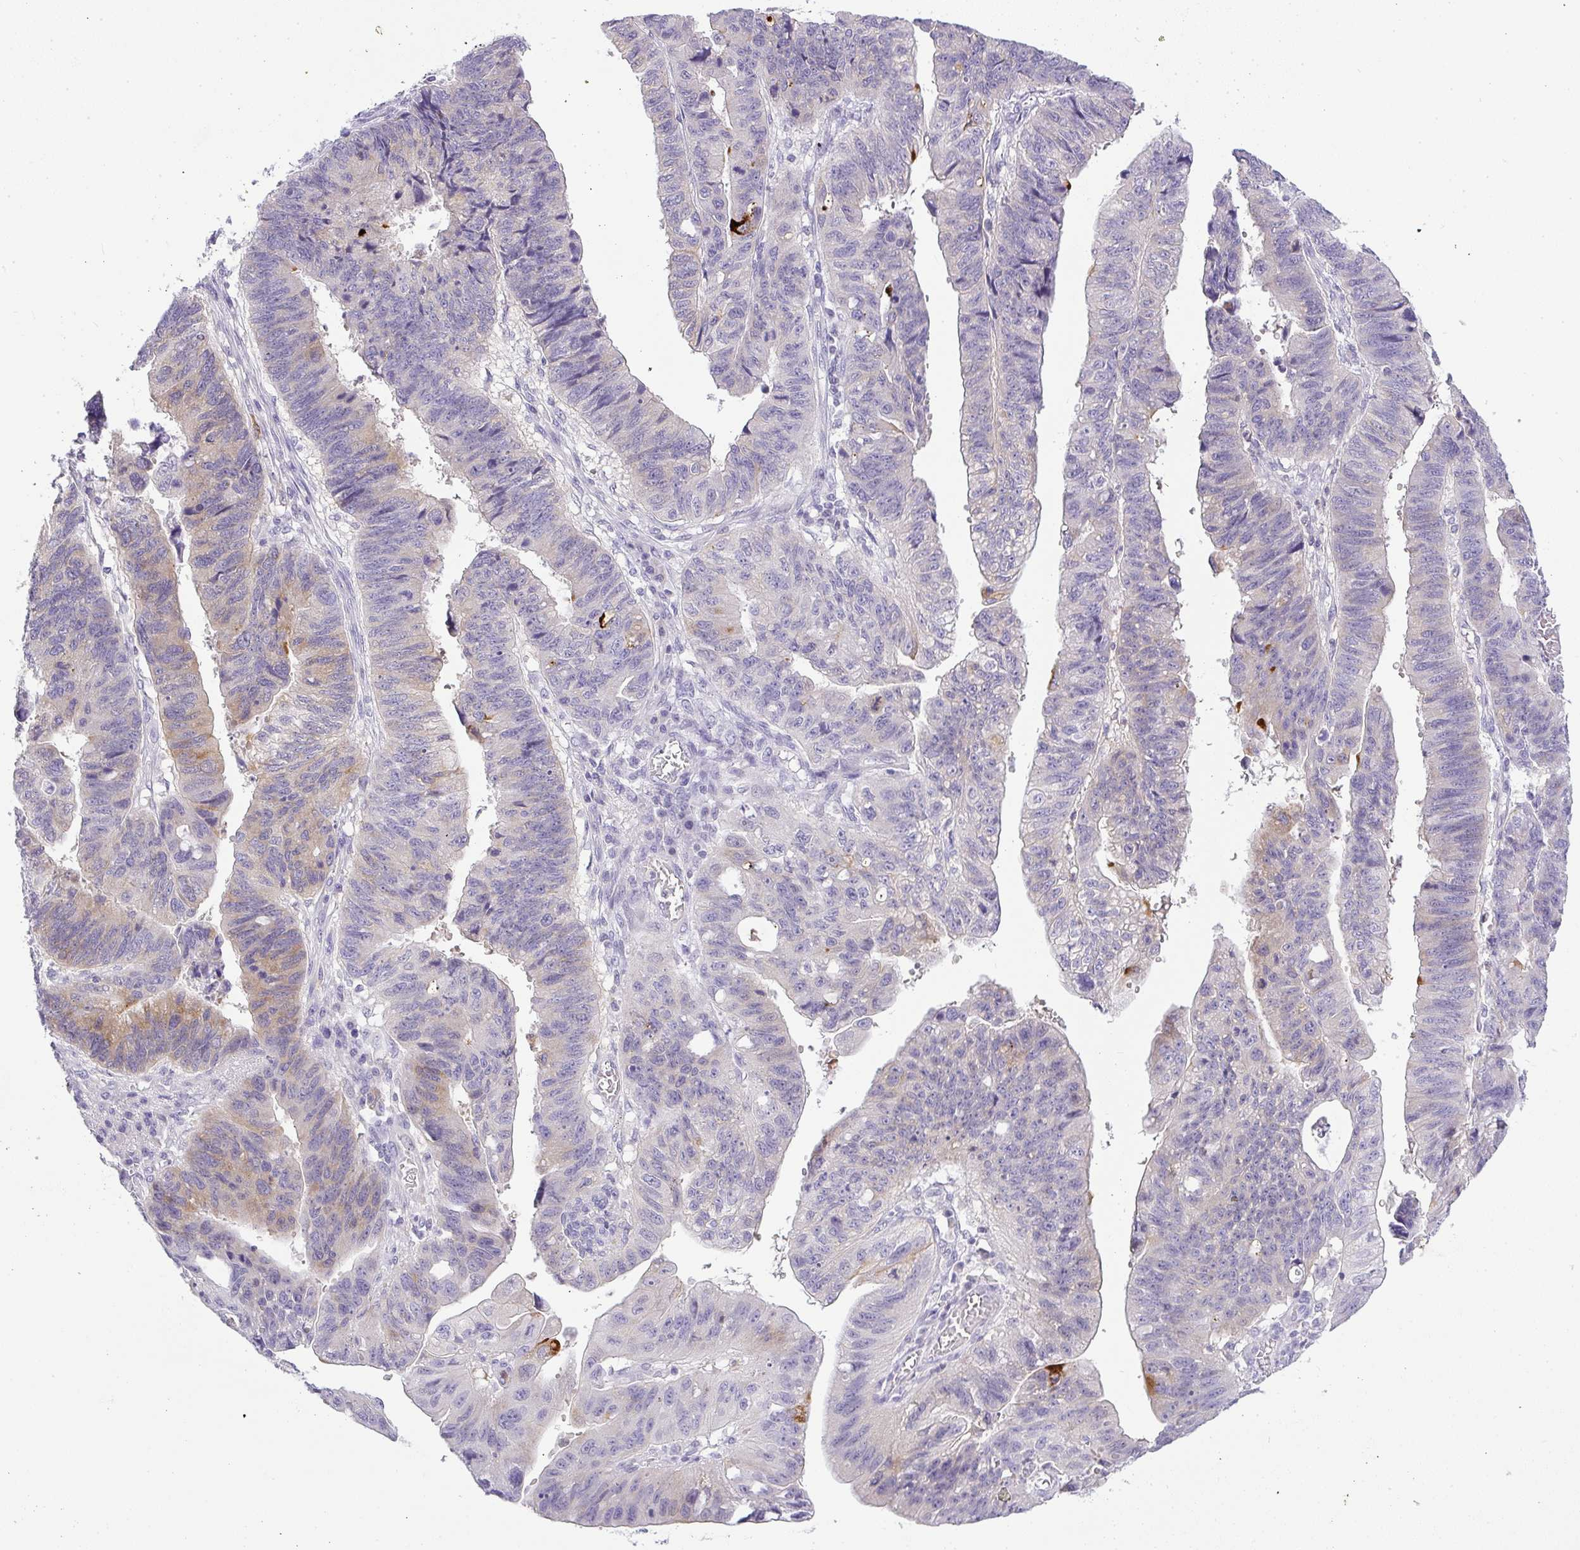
{"staining": {"intensity": "moderate", "quantity": "<25%", "location": "cytoplasmic/membranous"}, "tissue": "stomach cancer", "cell_type": "Tumor cells", "image_type": "cancer", "snomed": [{"axis": "morphology", "description": "Adenocarcinoma, NOS"}, {"axis": "topography", "description": "Stomach"}], "caption": "Immunohistochemical staining of stomach adenocarcinoma shows low levels of moderate cytoplasmic/membranous protein expression in approximately <25% of tumor cells.", "gene": "LIPE", "patient": {"sex": "male", "age": 59}}